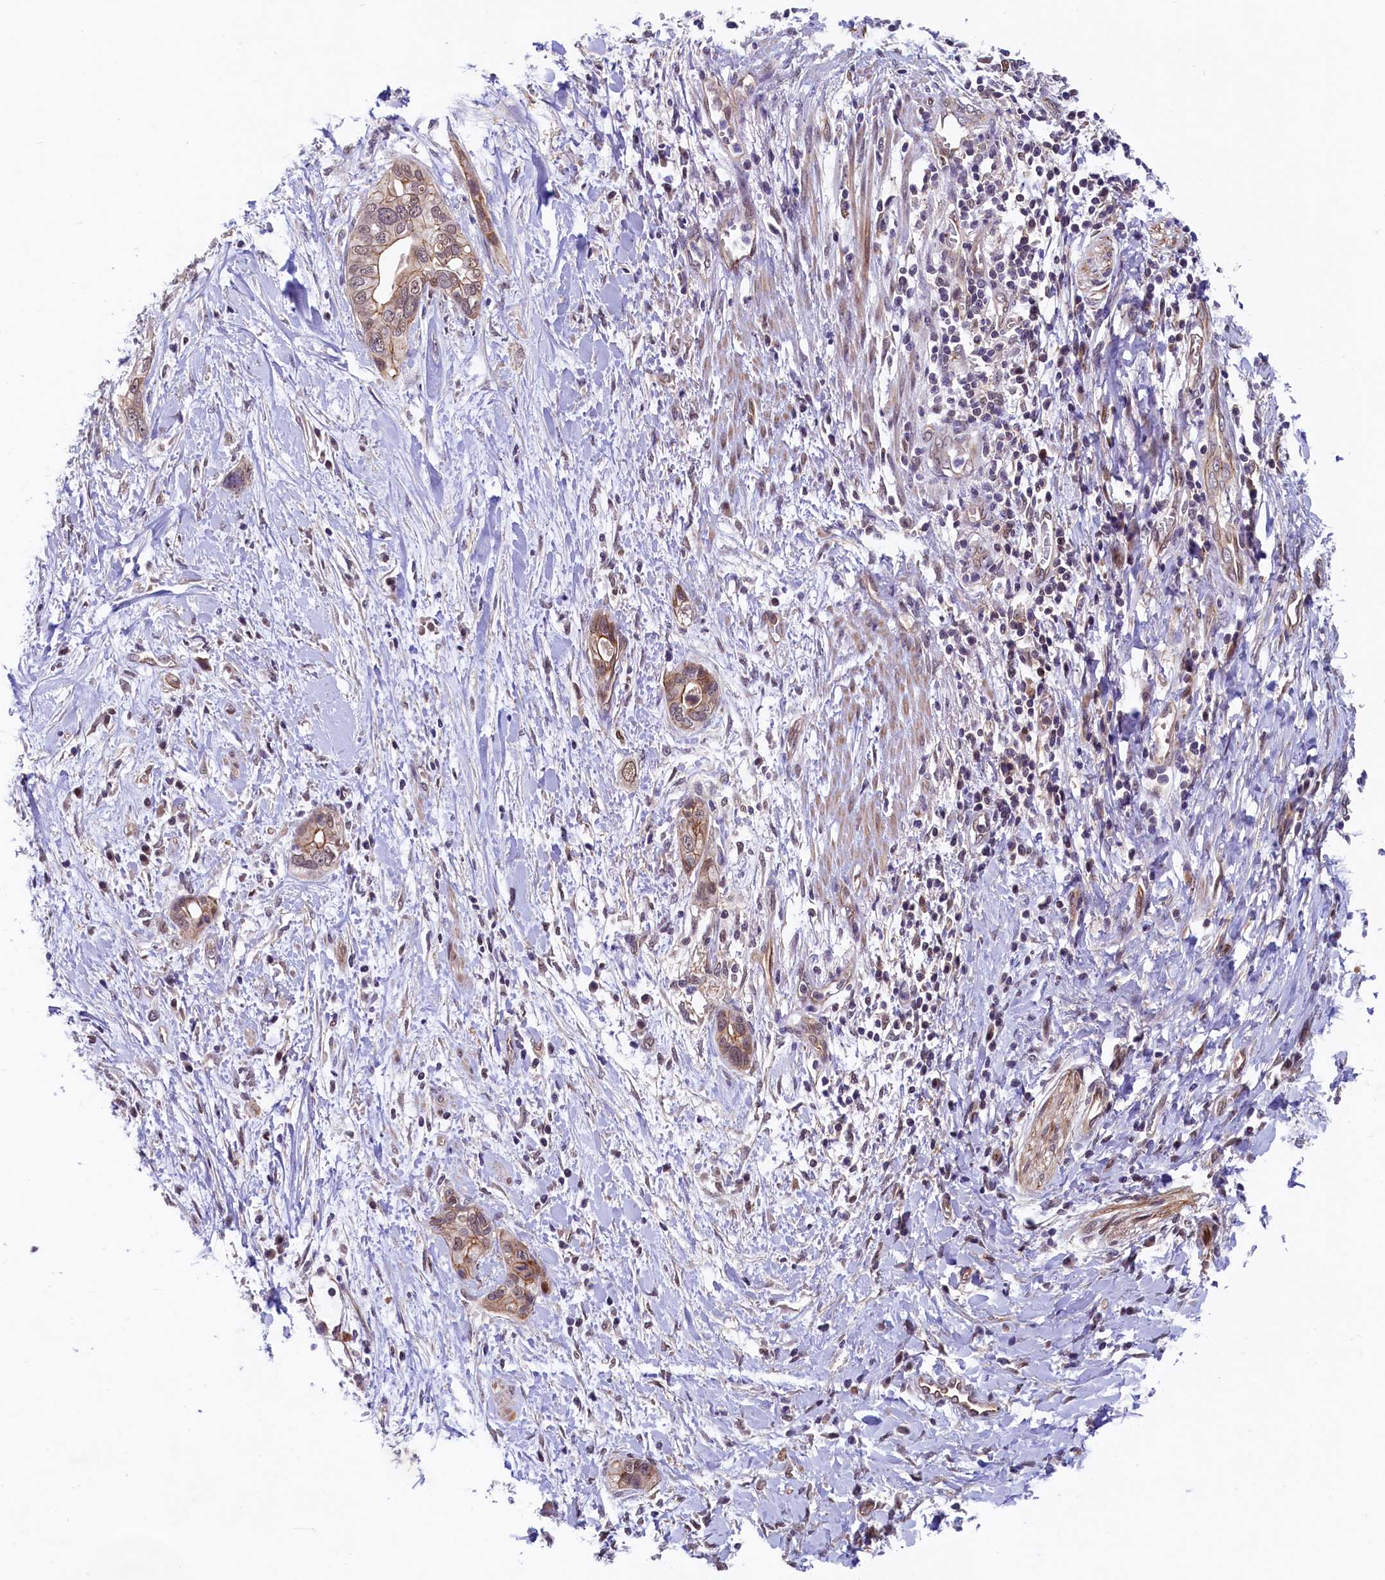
{"staining": {"intensity": "weak", "quantity": ">75%", "location": "cytoplasmic/membranous"}, "tissue": "pancreatic cancer", "cell_type": "Tumor cells", "image_type": "cancer", "snomed": [{"axis": "morphology", "description": "Normal tissue, NOS"}, {"axis": "morphology", "description": "Adenocarcinoma, NOS"}, {"axis": "topography", "description": "Pancreas"}, {"axis": "topography", "description": "Peripheral nerve tissue"}], "caption": "Pancreatic cancer stained with immunohistochemistry shows weak cytoplasmic/membranous positivity in approximately >75% of tumor cells. Ihc stains the protein in brown and the nuclei are stained blue.", "gene": "ARL14EP", "patient": {"sex": "male", "age": 59}}